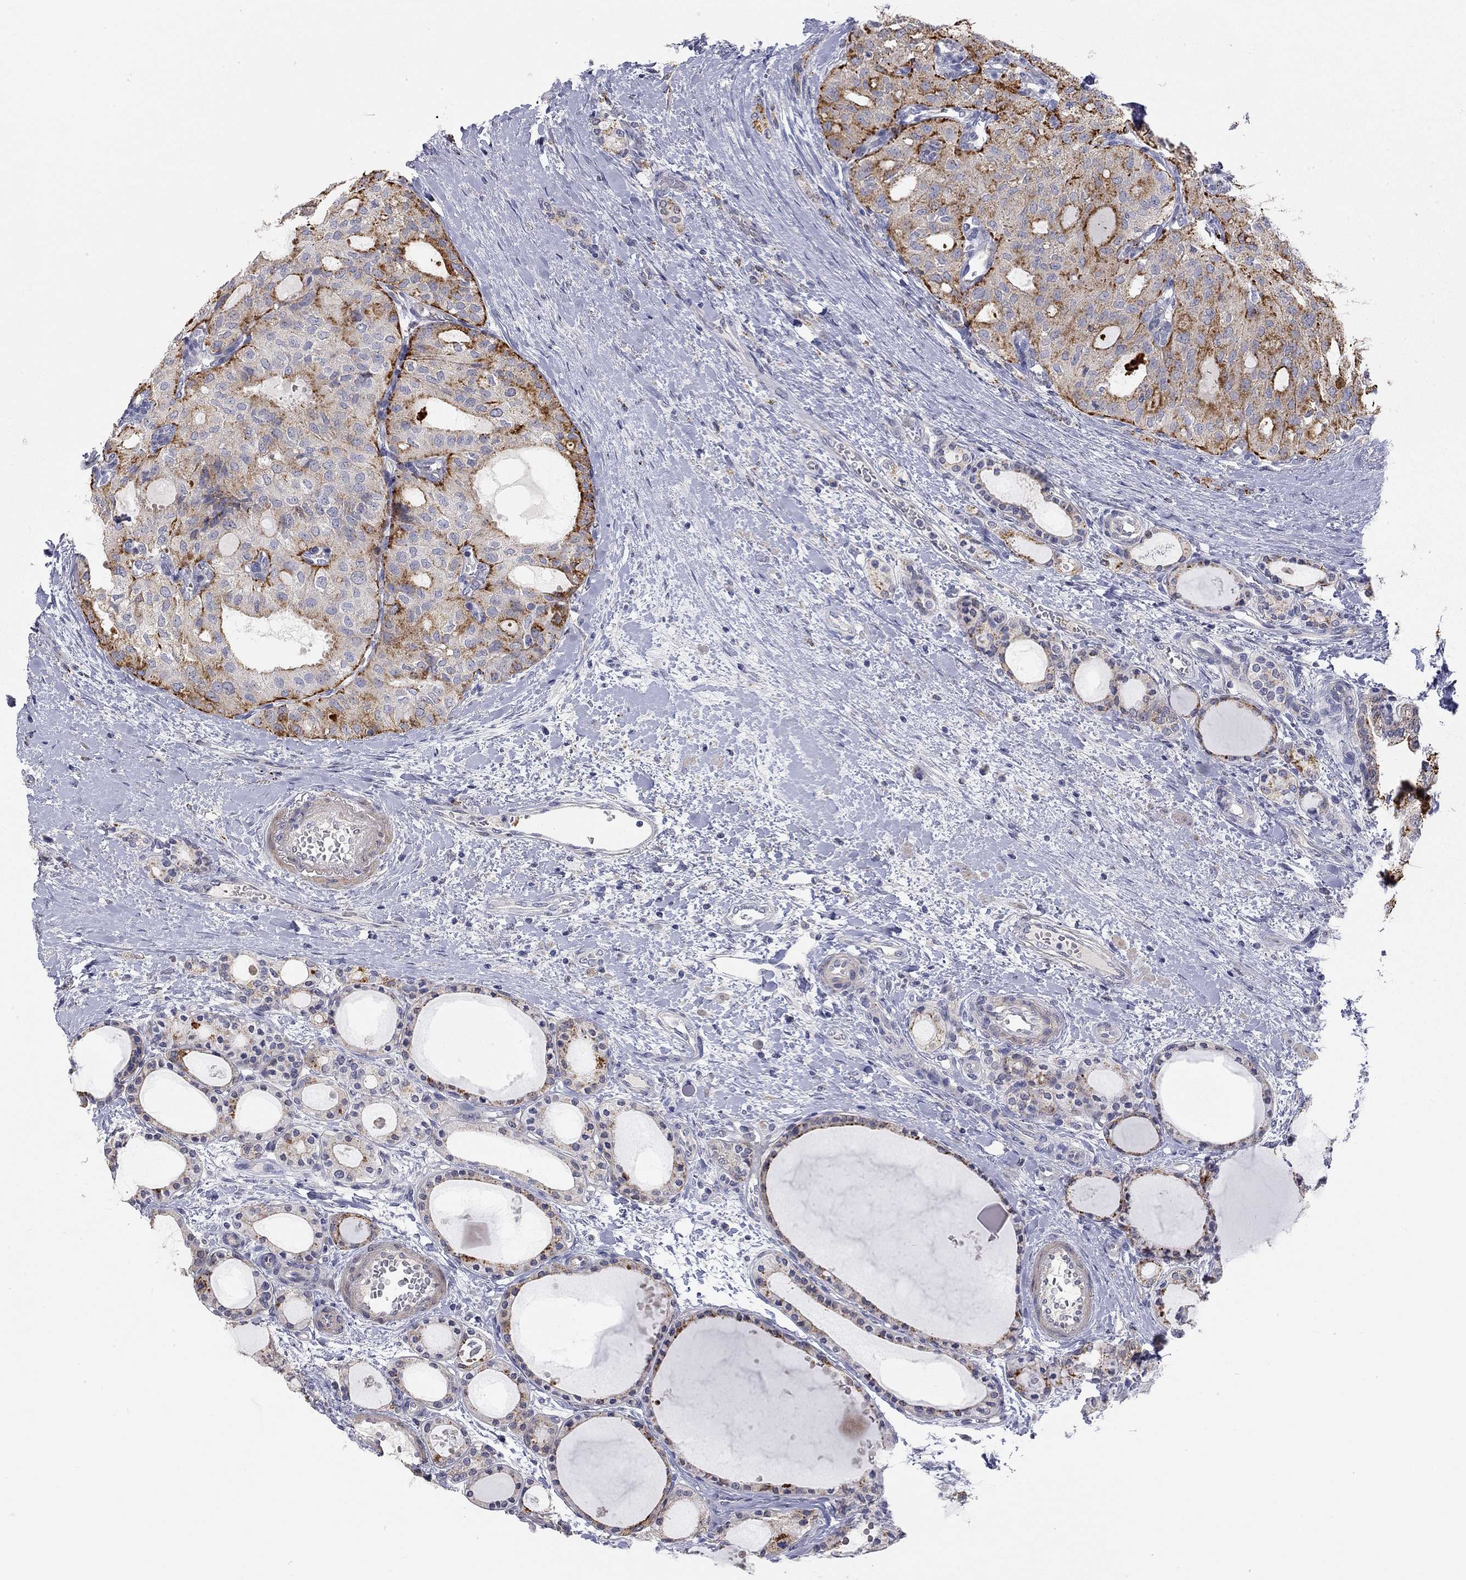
{"staining": {"intensity": "strong", "quantity": "25%-75%", "location": "cytoplasmic/membranous"}, "tissue": "thyroid cancer", "cell_type": "Tumor cells", "image_type": "cancer", "snomed": [{"axis": "morphology", "description": "Follicular adenoma carcinoma, NOS"}, {"axis": "topography", "description": "Thyroid gland"}], "caption": "IHC photomicrograph of neoplastic tissue: human thyroid cancer (follicular adenoma carcinoma) stained using IHC exhibits high levels of strong protein expression localized specifically in the cytoplasmic/membranous of tumor cells, appearing as a cytoplasmic/membranous brown color.", "gene": "PAPSS2", "patient": {"sex": "male", "age": 75}}